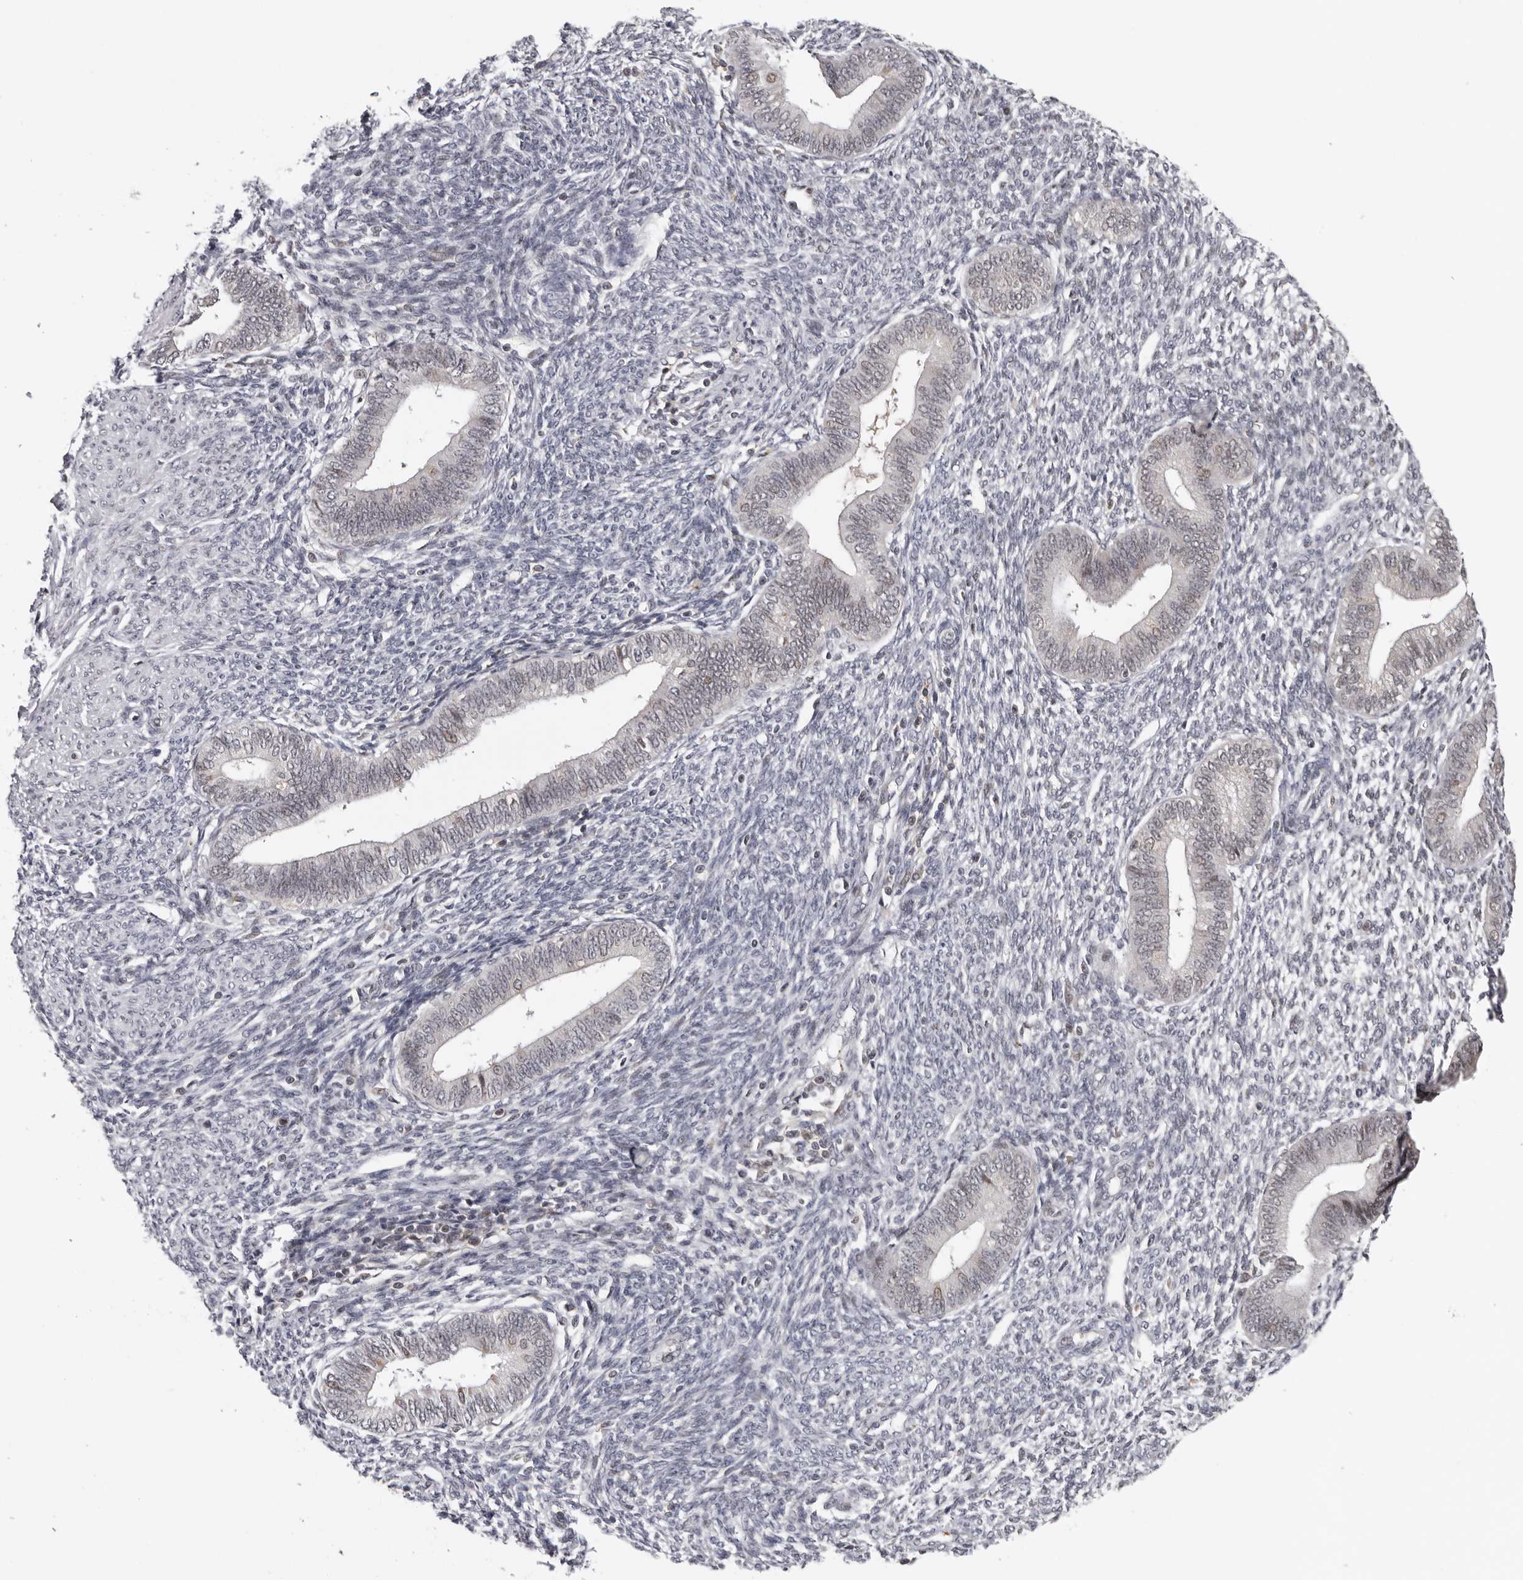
{"staining": {"intensity": "negative", "quantity": "none", "location": "none"}, "tissue": "endometrium", "cell_type": "Cells in endometrial stroma", "image_type": "normal", "snomed": [{"axis": "morphology", "description": "Normal tissue, NOS"}, {"axis": "topography", "description": "Endometrium"}], "caption": "A micrograph of endometrium stained for a protein reveals no brown staining in cells in endometrial stroma. Brightfield microscopy of immunohistochemistry (IHC) stained with DAB (3,3'-diaminobenzidine) (brown) and hematoxylin (blue), captured at high magnification.", "gene": "KIF2B", "patient": {"sex": "female", "age": 46}}